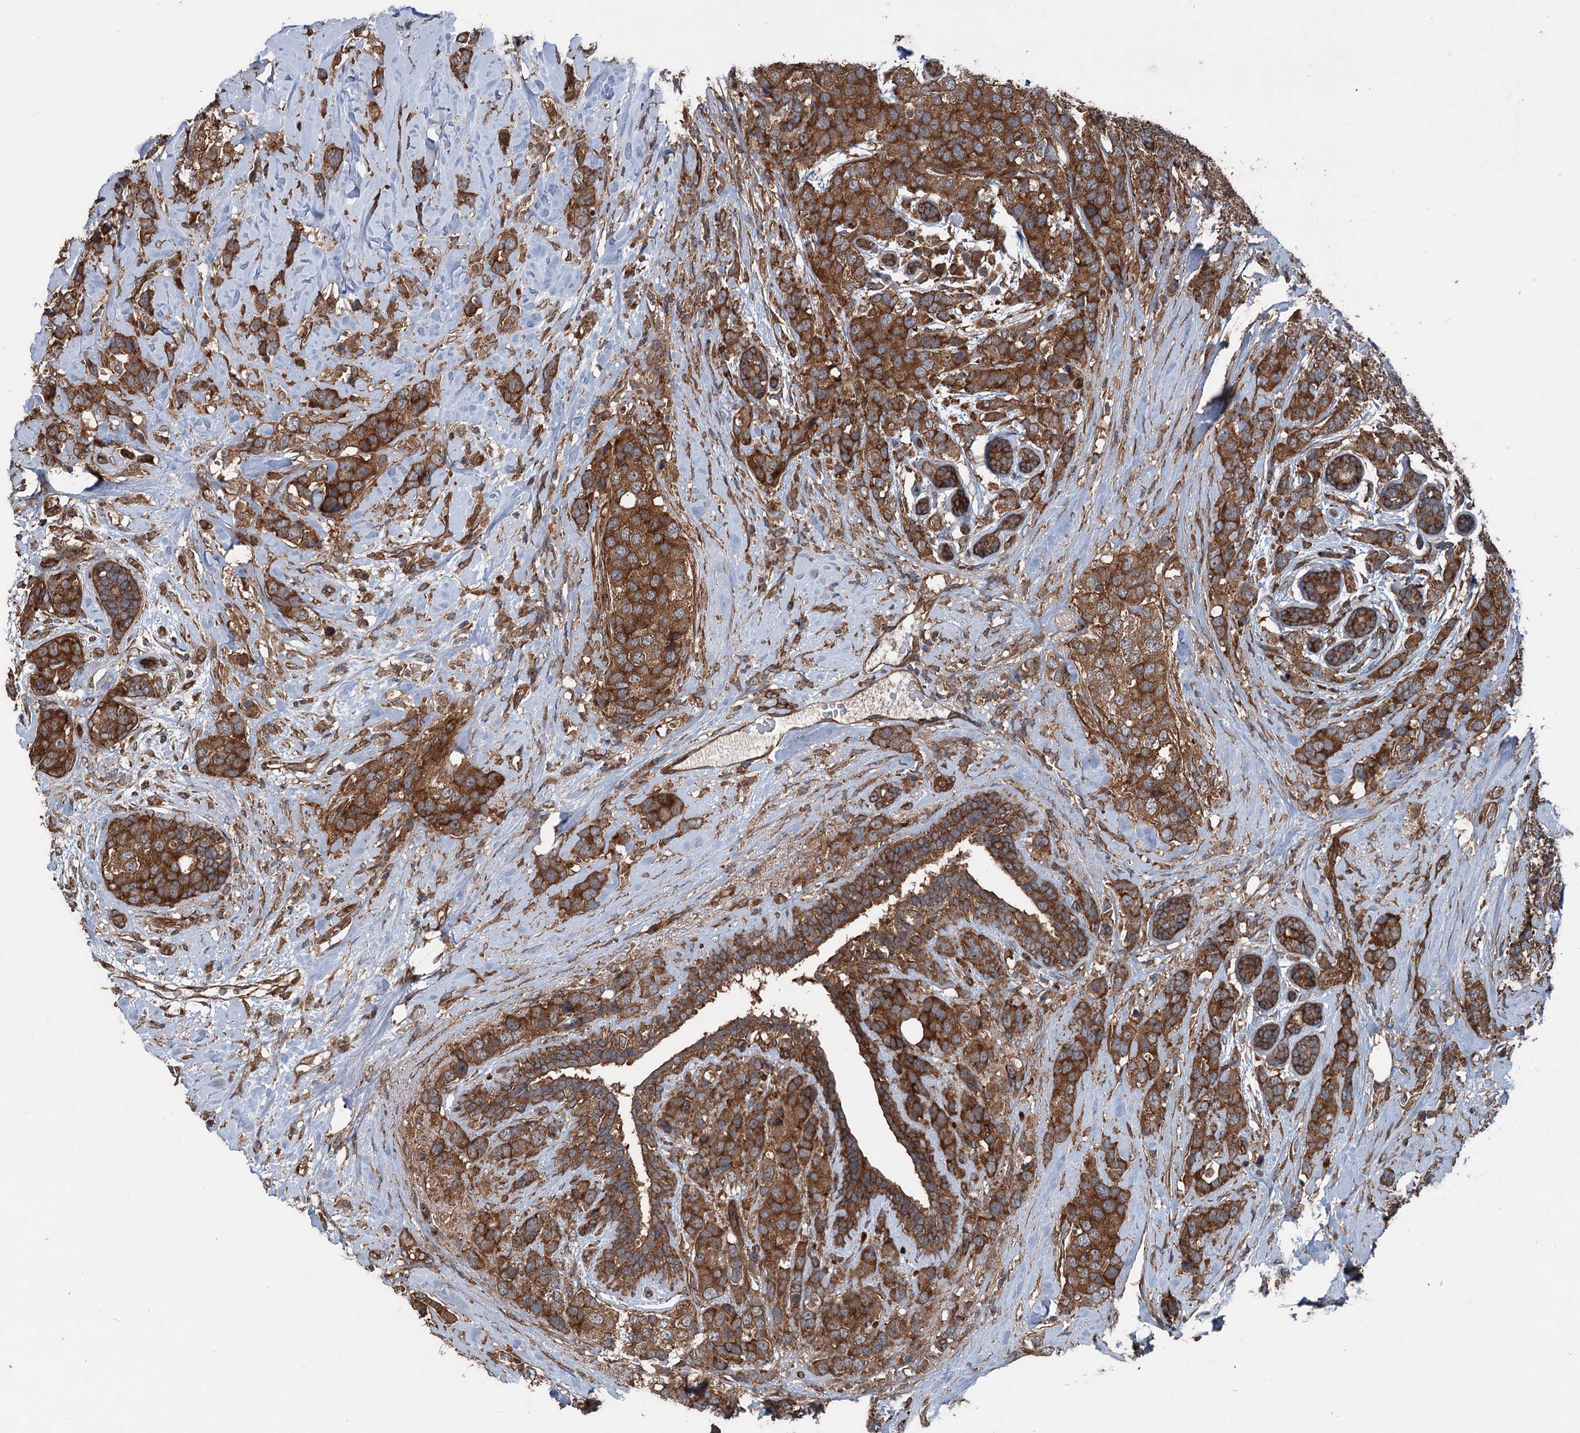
{"staining": {"intensity": "strong", "quantity": ">75%", "location": "cytoplasmic/membranous"}, "tissue": "breast cancer", "cell_type": "Tumor cells", "image_type": "cancer", "snomed": [{"axis": "morphology", "description": "Lobular carcinoma"}, {"axis": "topography", "description": "Breast"}], "caption": "IHC histopathology image of breast lobular carcinoma stained for a protein (brown), which reveals high levels of strong cytoplasmic/membranous positivity in approximately >75% of tumor cells.", "gene": "RNF214", "patient": {"sex": "female", "age": 59}}